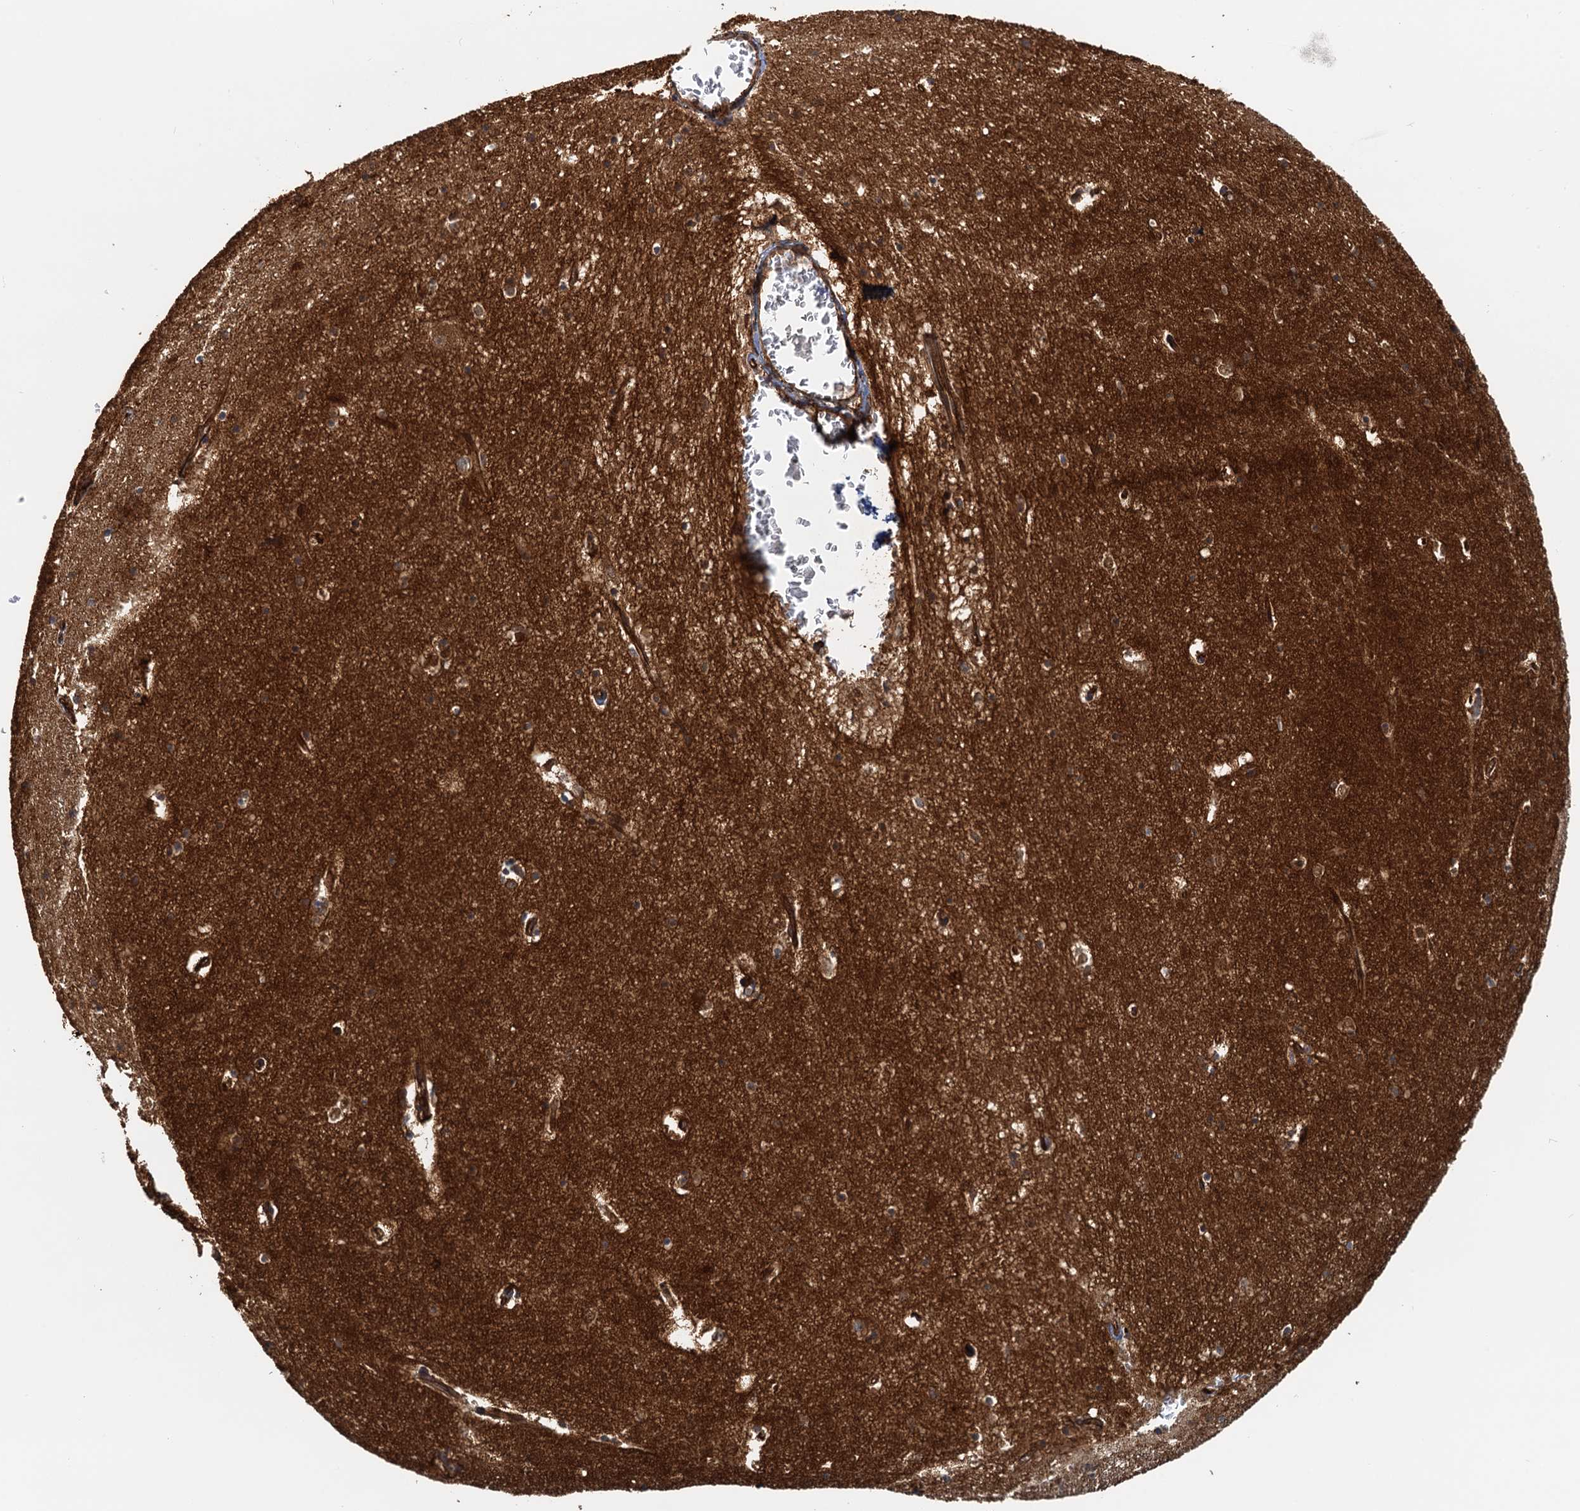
{"staining": {"intensity": "moderate", "quantity": "25%-75%", "location": "cytoplasmic/membranous"}, "tissue": "hippocampus", "cell_type": "Glial cells", "image_type": "normal", "snomed": [{"axis": "morphology", "description": "Normal tissue, NOS"}, {"axis": "topography", "description": "Hippocampus"}], "caption": "An immunohistochemistry photomicrograph of normal tissue is shown. Protein staining in brown shows moderate cytoplasmic/membranous positivity in hippocampus within glial cells.", "gene": "NIPAL3", "patient": {"sex": "female", "age": 64}}